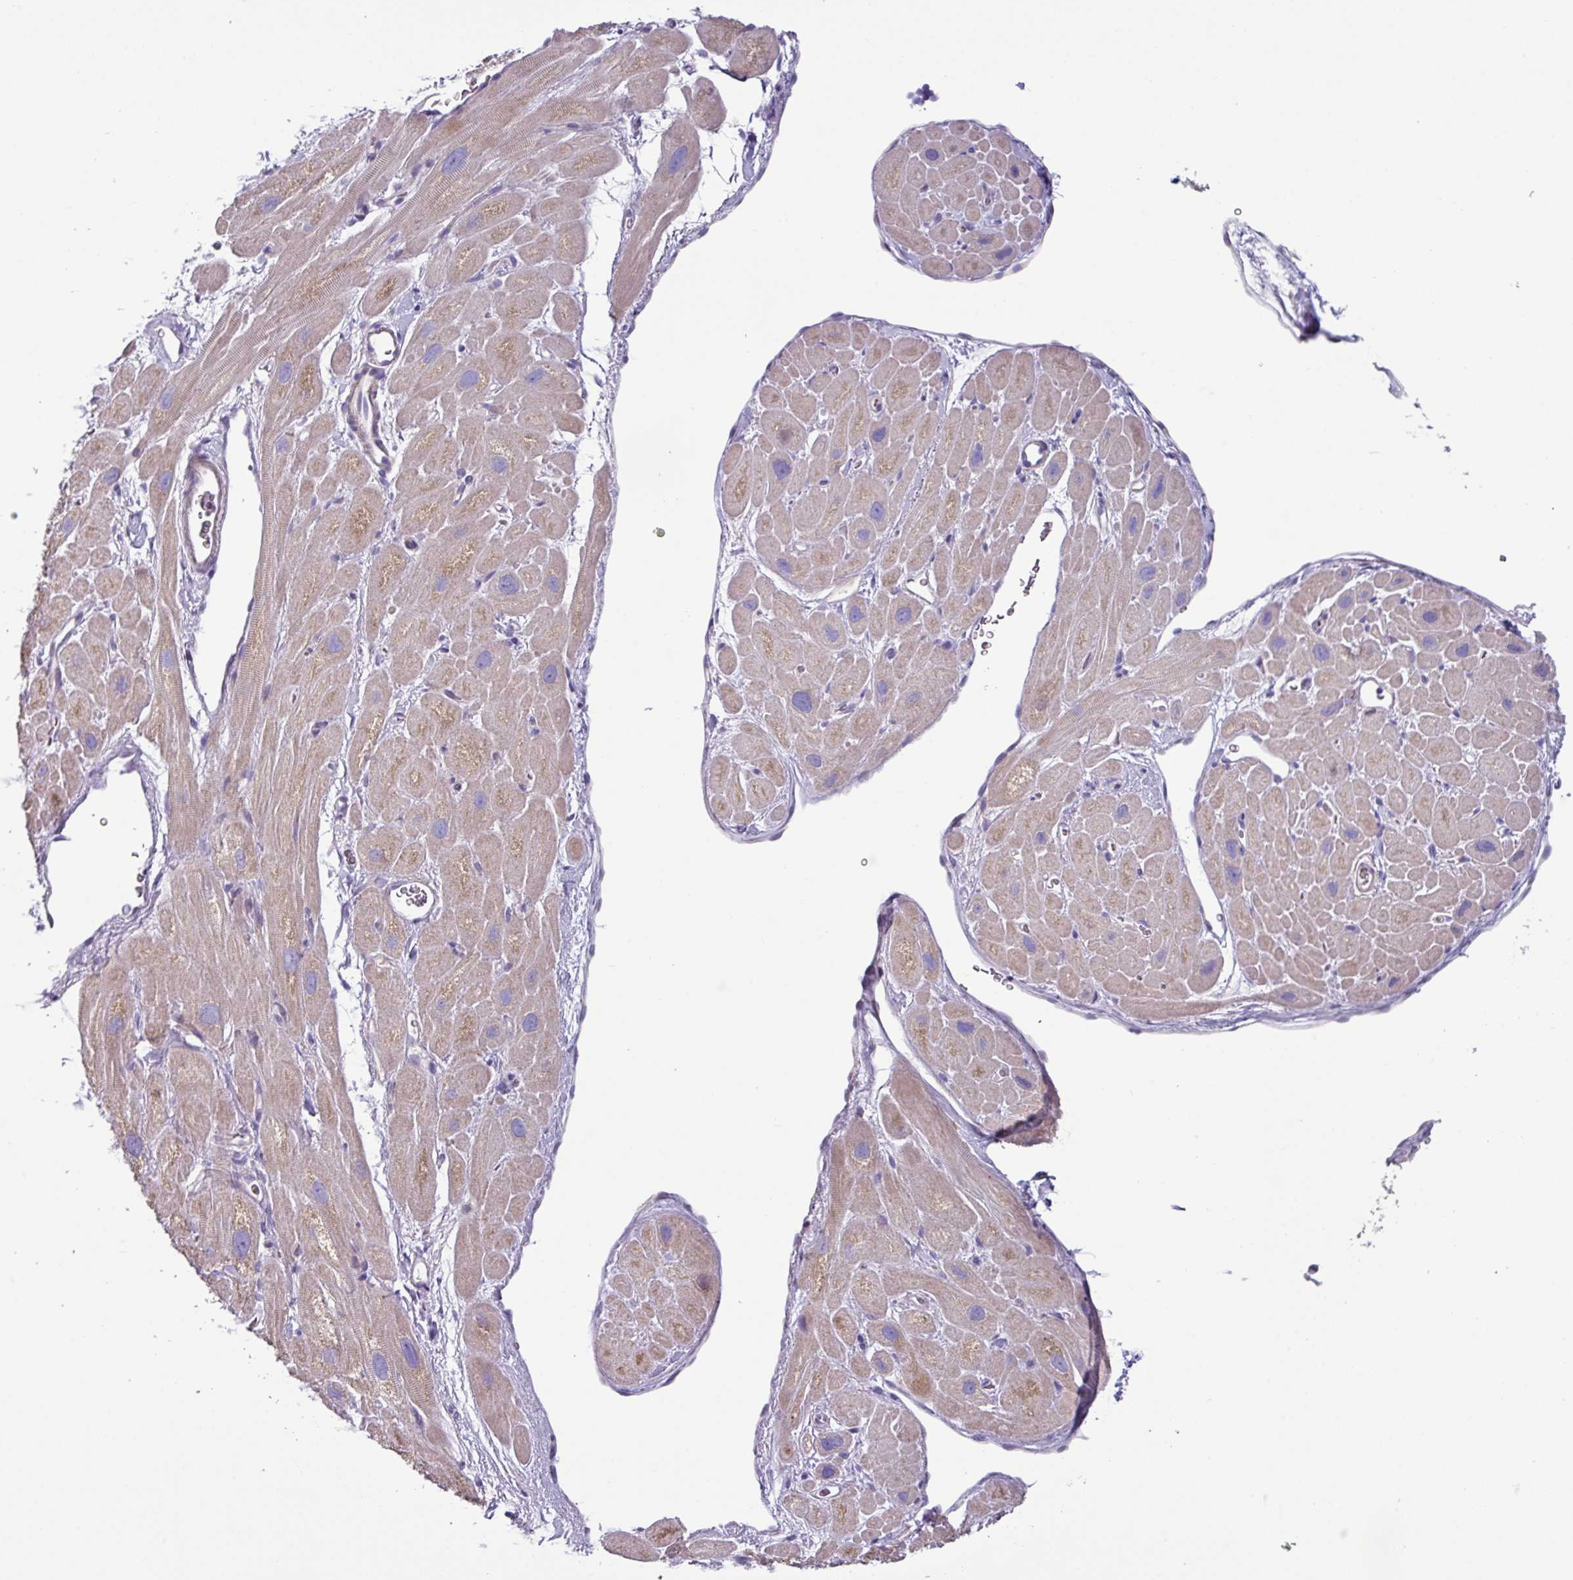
{"staining": {"intensity": "weak", "quantity": "<25%", "location": "cytoplasmic/membranous"}, "tissue": "heart muscle", "cell_type": "Cardiomyocytes", "image_type": "normal", "snomed": [{"axis": "morphology", "description": "Normal tissue, NOS"}, {"axis": "topography", "description": "Heart"}], "caption": "IHC photomicrograph of benign heart muscle: heart muscle stained with DAB demonstrates no significant protein expression in cardiomyocytes. (DAB immunohistochemistry (IHC), high magnification).", "gene": "RGS16", "patient": {"sex": "male", "age": 49}}